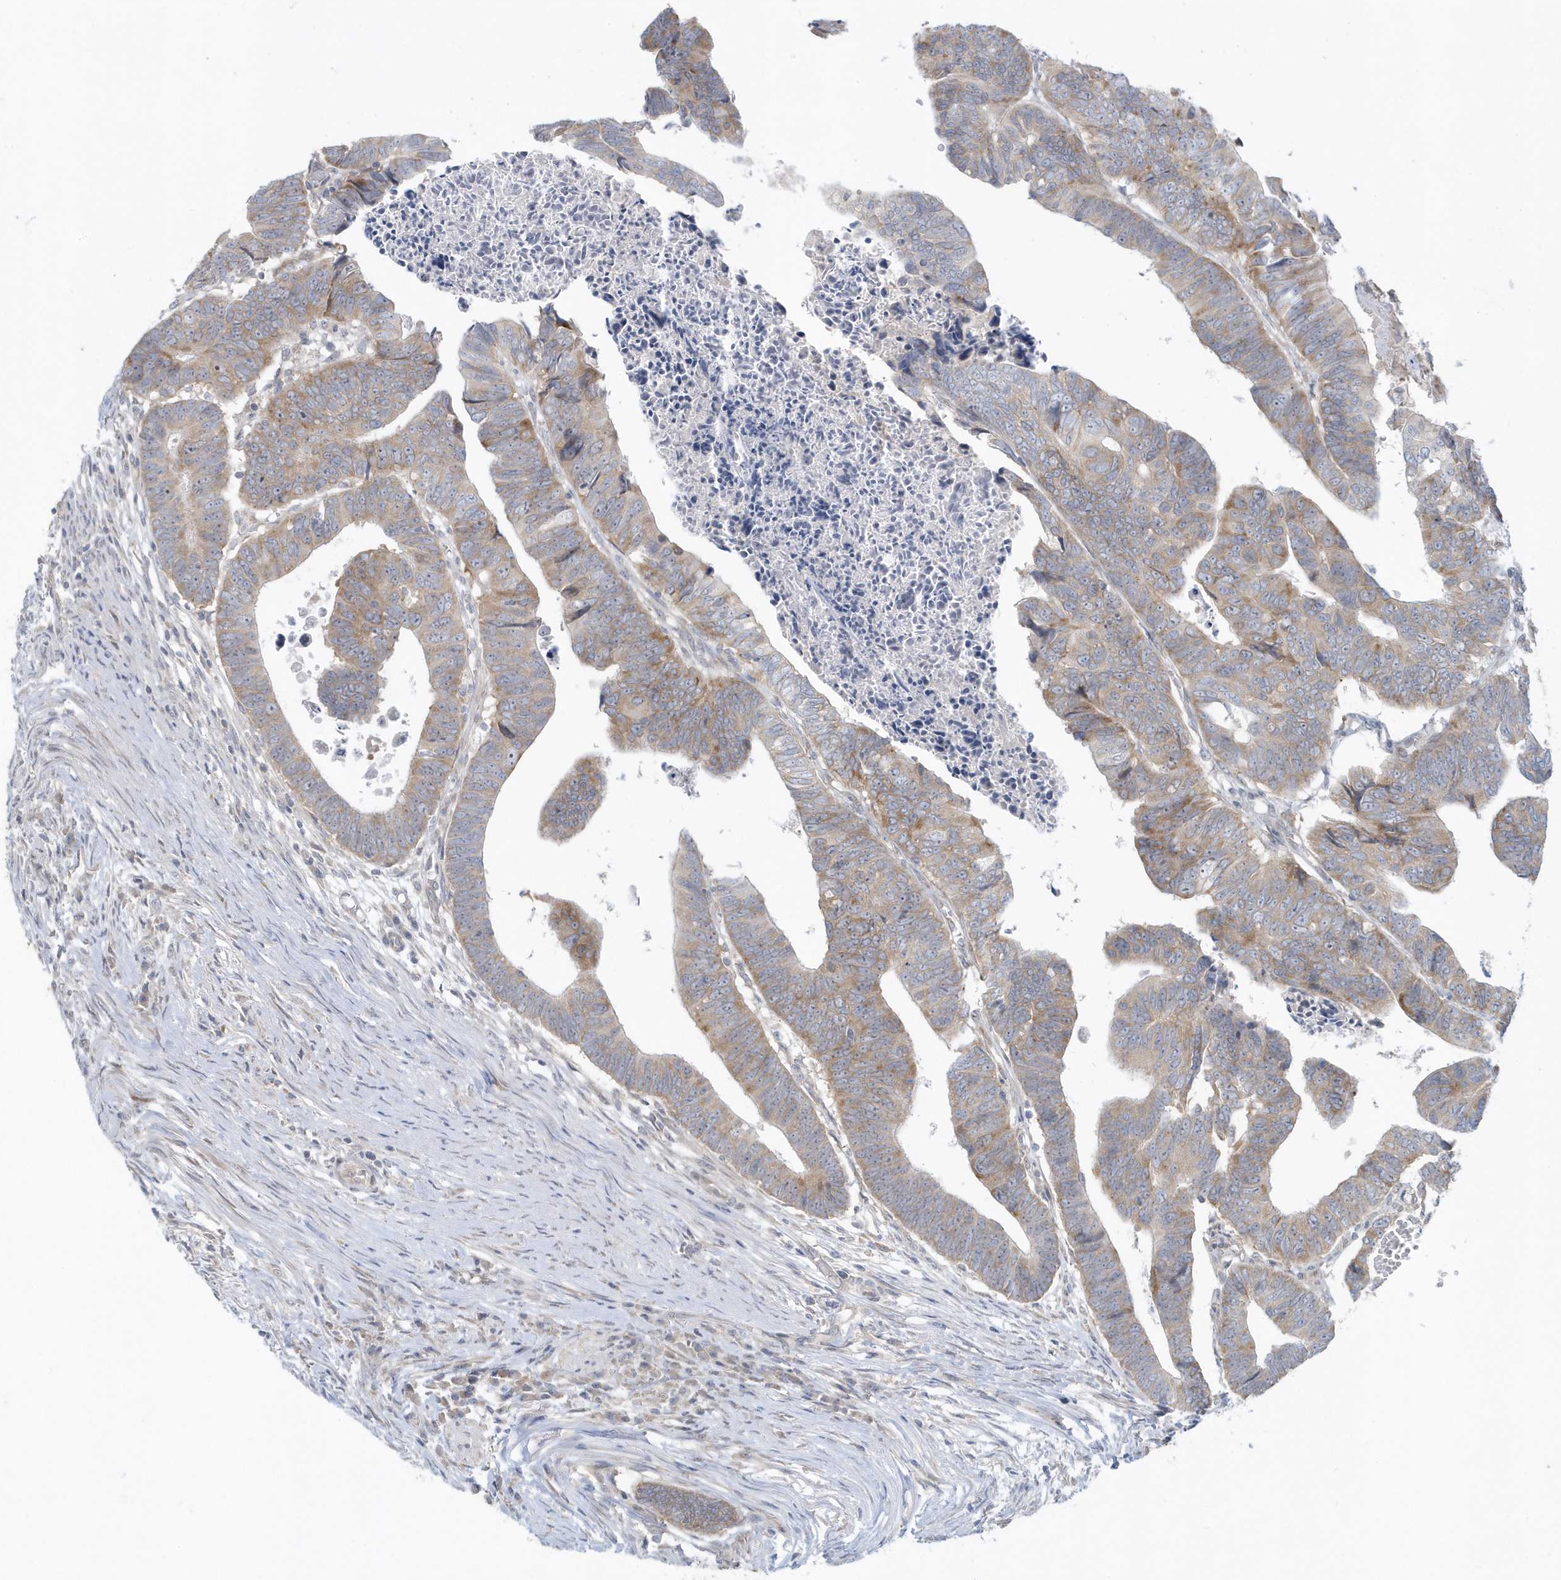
{"staining": {"intensity": "moderate", "quantity": ">75%", "location": "cytoplasmic/membranous"}, "tissue": "colorectal cancer", "cell_type": "Tumor cells", "image_type": "cancer", "snomed": [{"axis": "morphology", "description": "Adenocarcinoma, NOS"}, {"axis": "topography", "description": "Rectum"}], "caption": "A brown stain shows moderate cytoplasmic/membranous expression of a protein in human colorectal cancer (adenocarcinoma) tumor cells.", "gene": "SCN3A", "patient": {"sex": "female", "age": 65}}